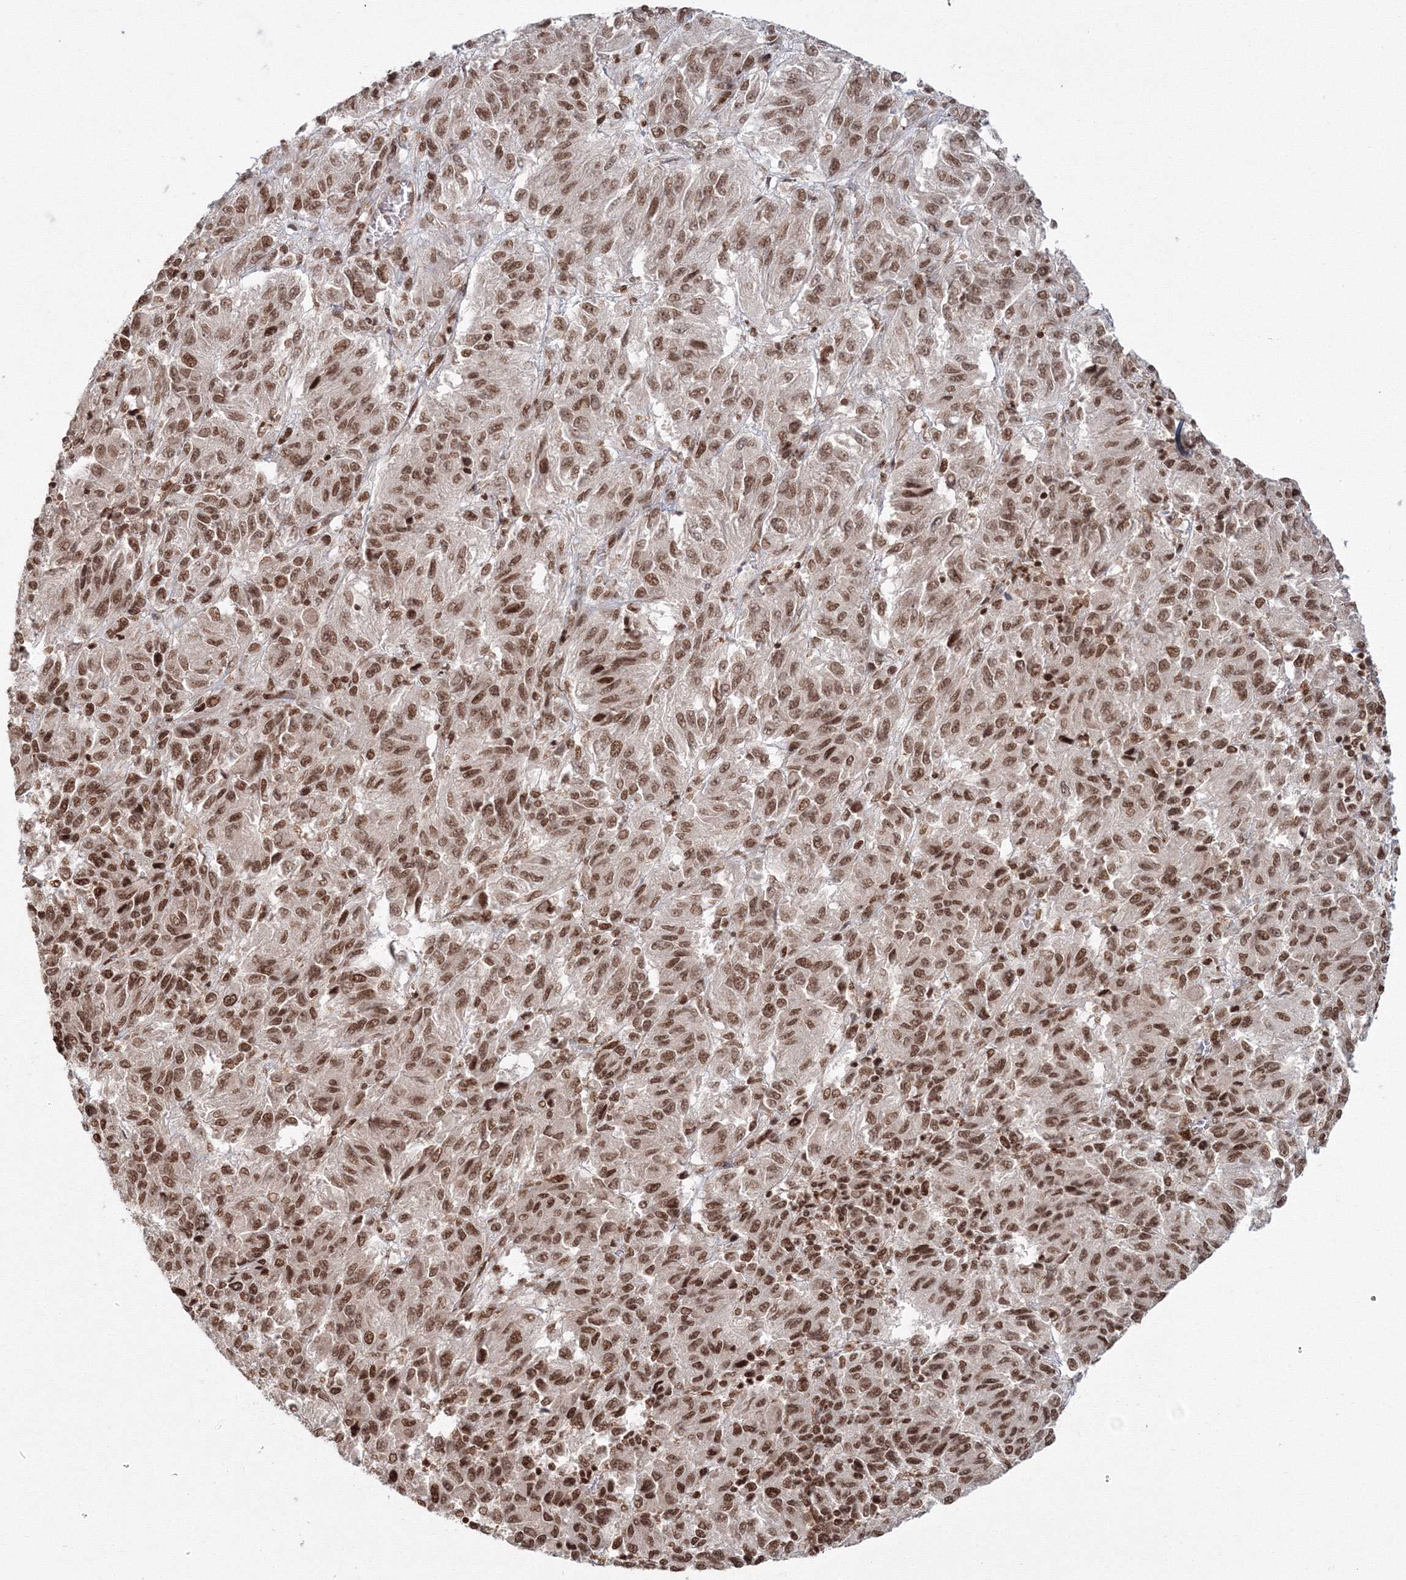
{"staining": {"intensity": "moderate", "quantity": ">75%", "location": "nuclear"}, "tissue": "melanoma", "cell_type": "Tumor cells", "image_type": "cancer", "snomed": [{"axis": "morphology", "description": "Malignant melanoma, Metastatic site"}, {"axis": "topography", "description": "Lung"}], "caption": "Moderate nuclear protein staining is identified in about >75% of tumor cells in melanoma.", "gene": "KIF20A", "patient": {"sex": "male", "age": 64}}